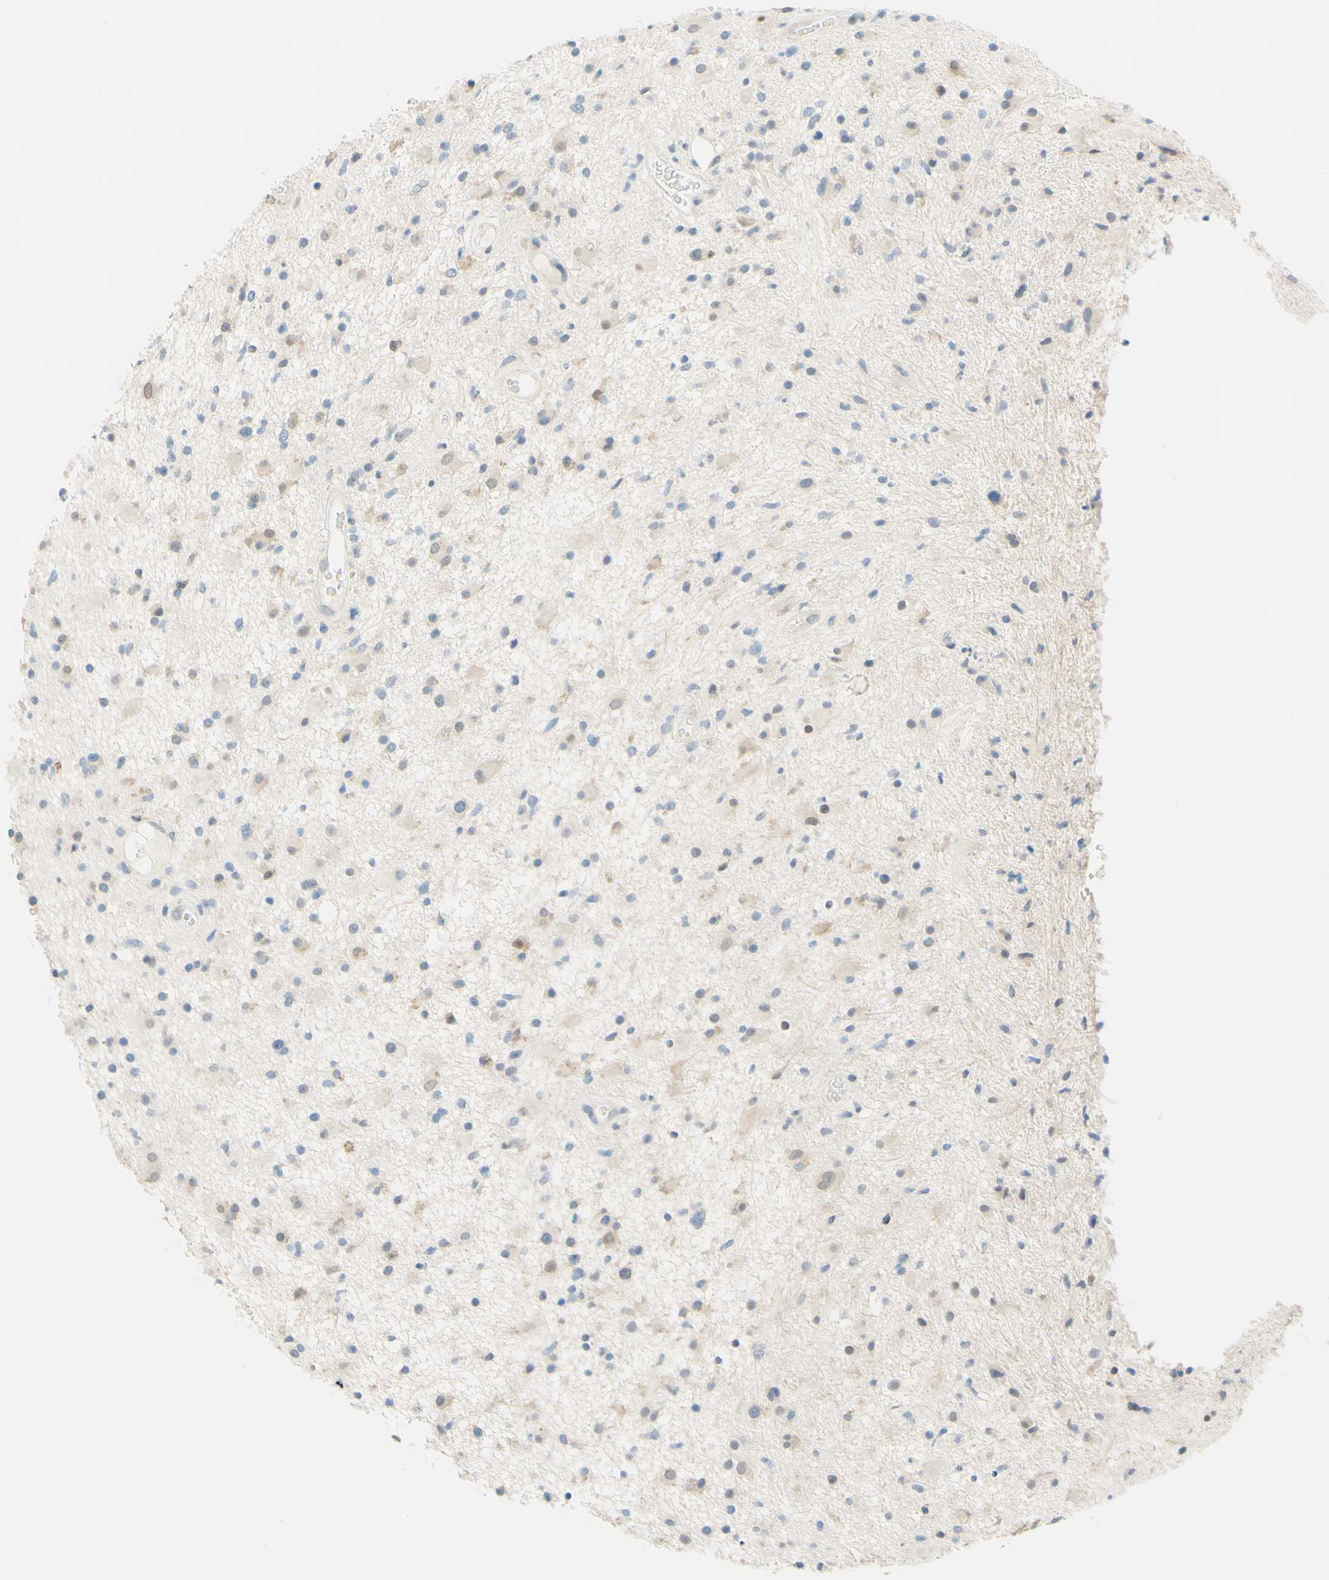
{"staining": {"intensity": "weak", "quantity": "<25%", "location": "cytoplasmic/membranous"}, "tissue": "glioma", "cell_type": "Tumor cells", "image_type": "cancer", "snomed": [{"axis": "morphology", "description": "Glioma, malignant, High grade"}, {"axis": "topography", "description": "Brain"}], "caption": "An image of glioma stained for a protein demonstrates no brown staining in tumor cells.", "gene": "TREM2", "patient": {"sex": "male", "age": 33}}